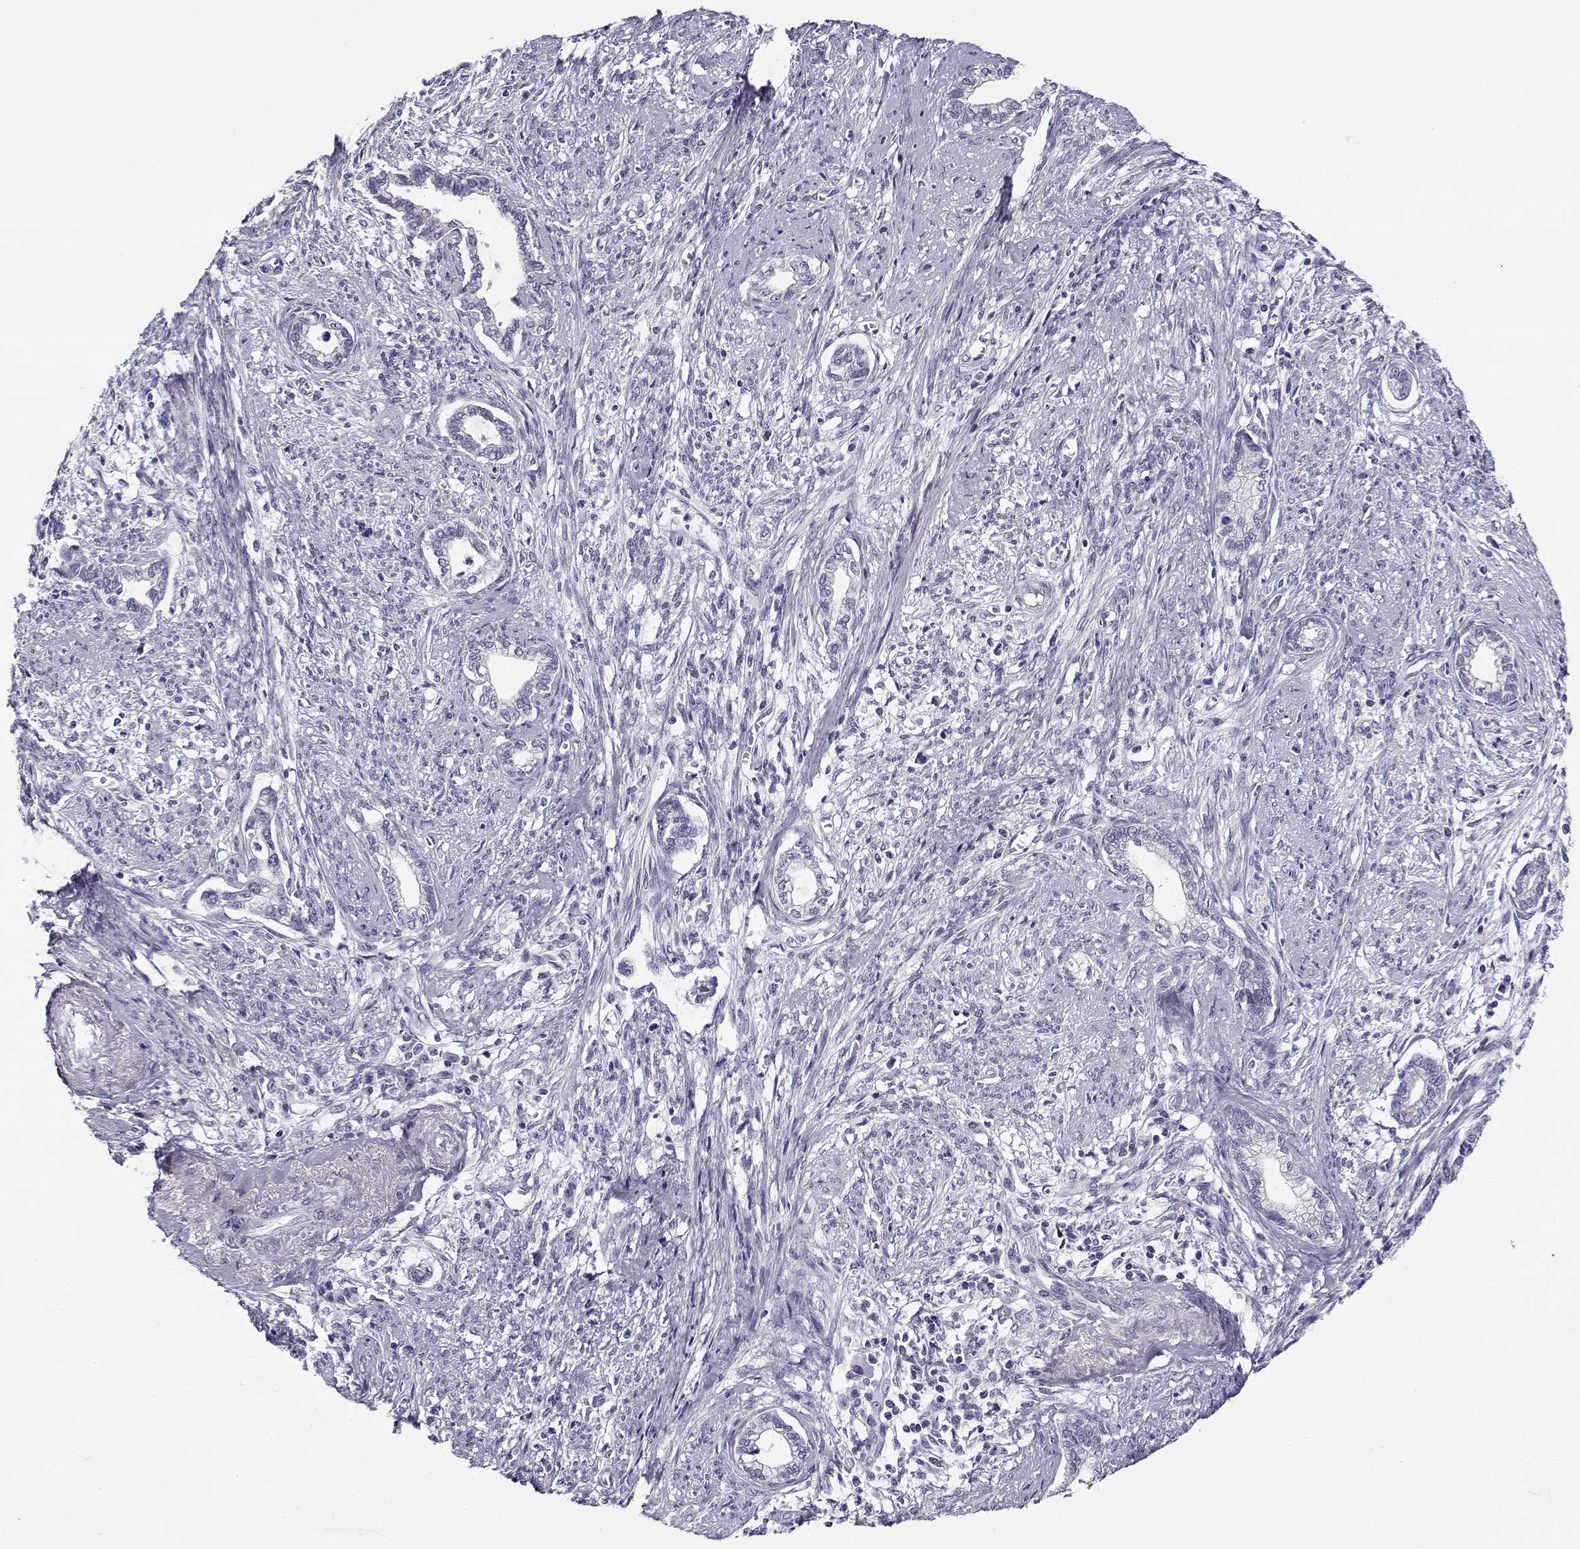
{"staining": {"intensity": "negative", "quantity": "none", "location": "none"}, "tissue": "cervical cancer", "cell_type": "Tumor cells", "image_type": "cancer", "snomed": [{"axis": "morphology", "description": "Adenocarcinoma, NOS"}, {"axis": "topography", "description": "Cervix"}], "caption": "Tumor cells are negative for protein expression in human cervical cancer. Nuclei are stained in blue.", "gene": "CREB3L3", "patient": {"sex": "female", "age": 62}}